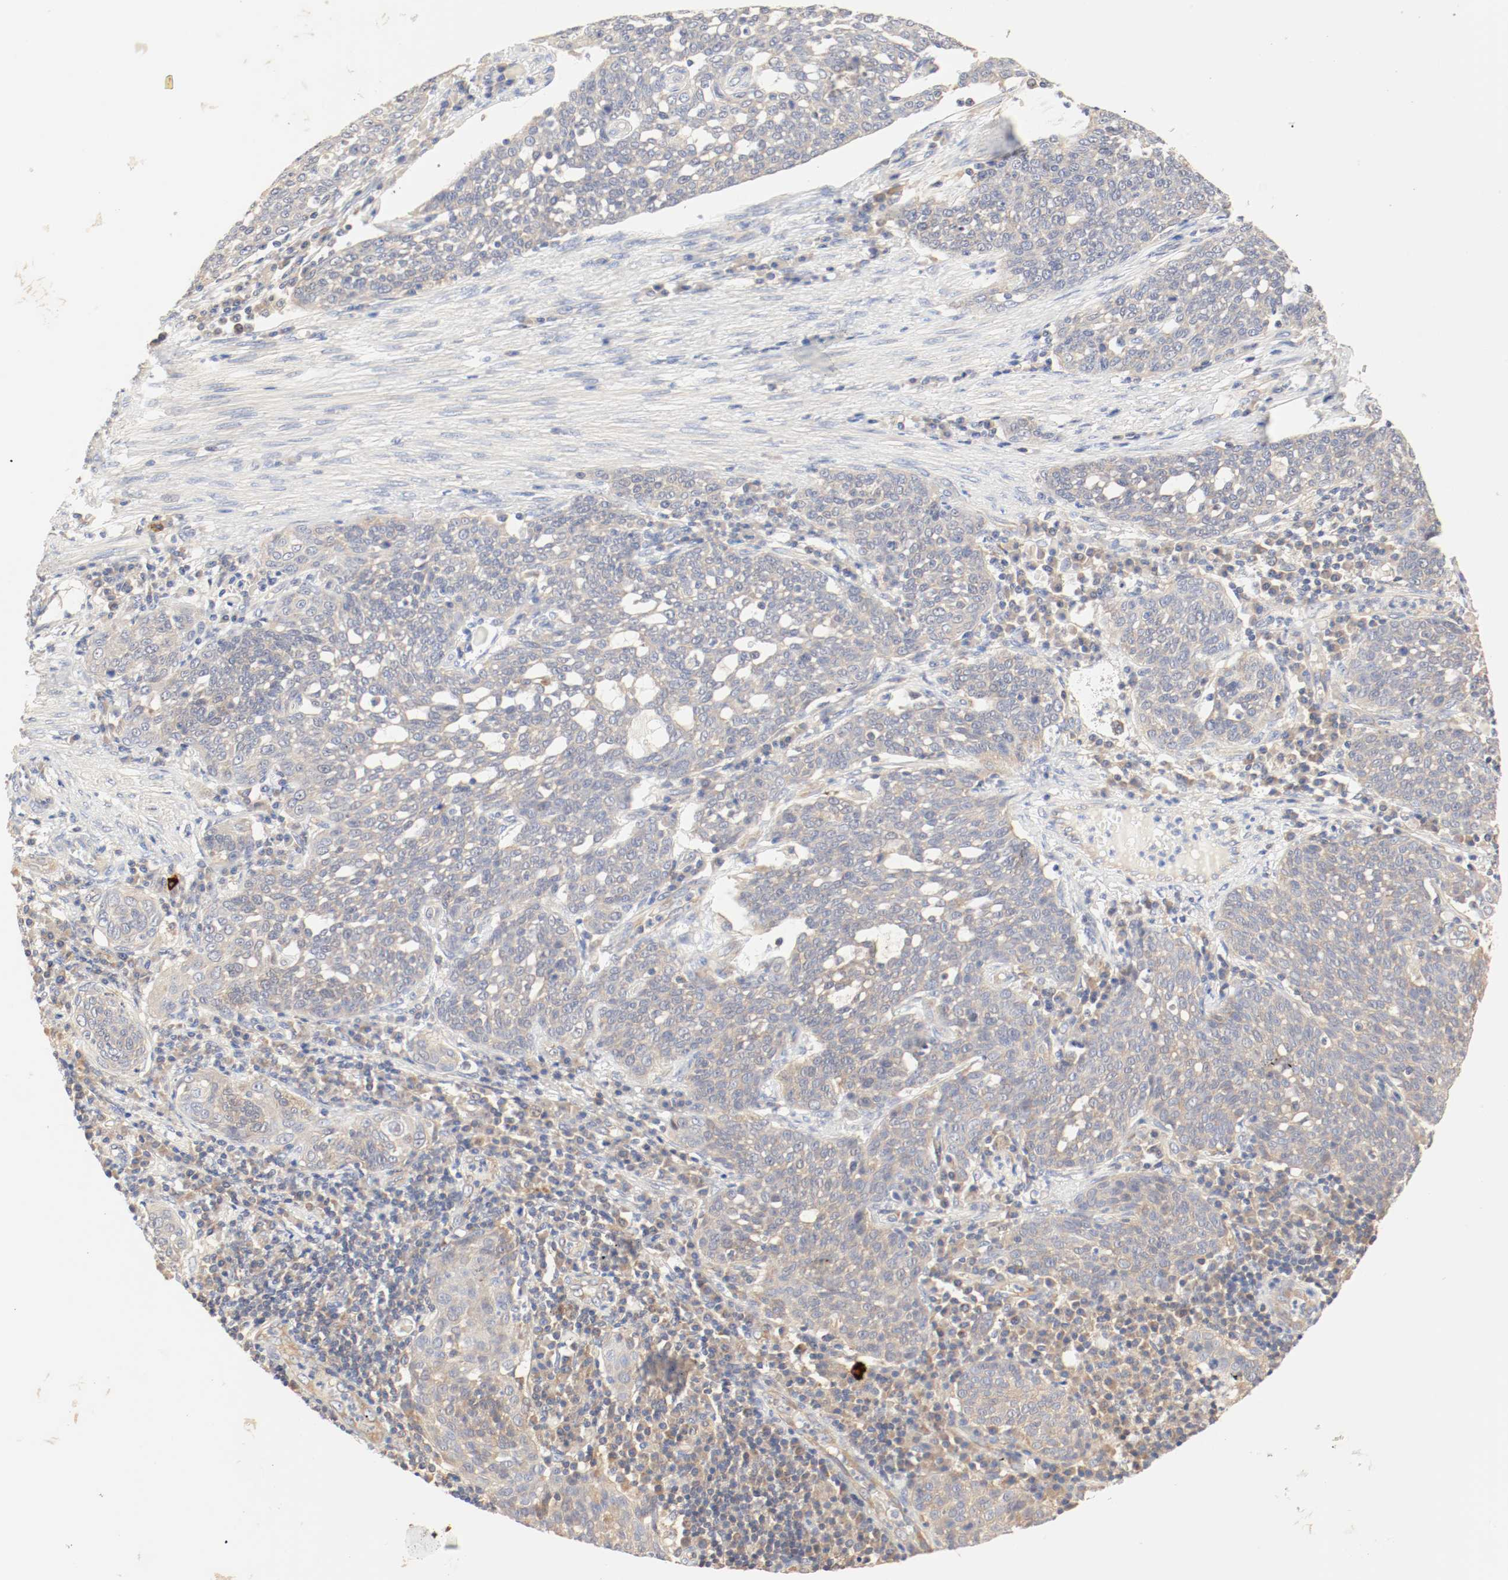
{"staining": {"intensity": "moderate", "quantity": ">75%", "location": "cytoplasmic/membranous"}, "tissue": "cervical cancer", "cell_type": "Tumor cells", "image_type": "cancer", "snomed": [{"axis": "morphology", "description": "Squamous cell carcinoma, NOS"}, {"axis": "topography", "description": "Cervix"}], "caption": "Human cervical cancer (squamous cell carcinoma) stained with a protein marker demonstrates moderate staining in tumor cells.", "gene": "GIT1", "patient": {"sex": "female", "age": 34}}